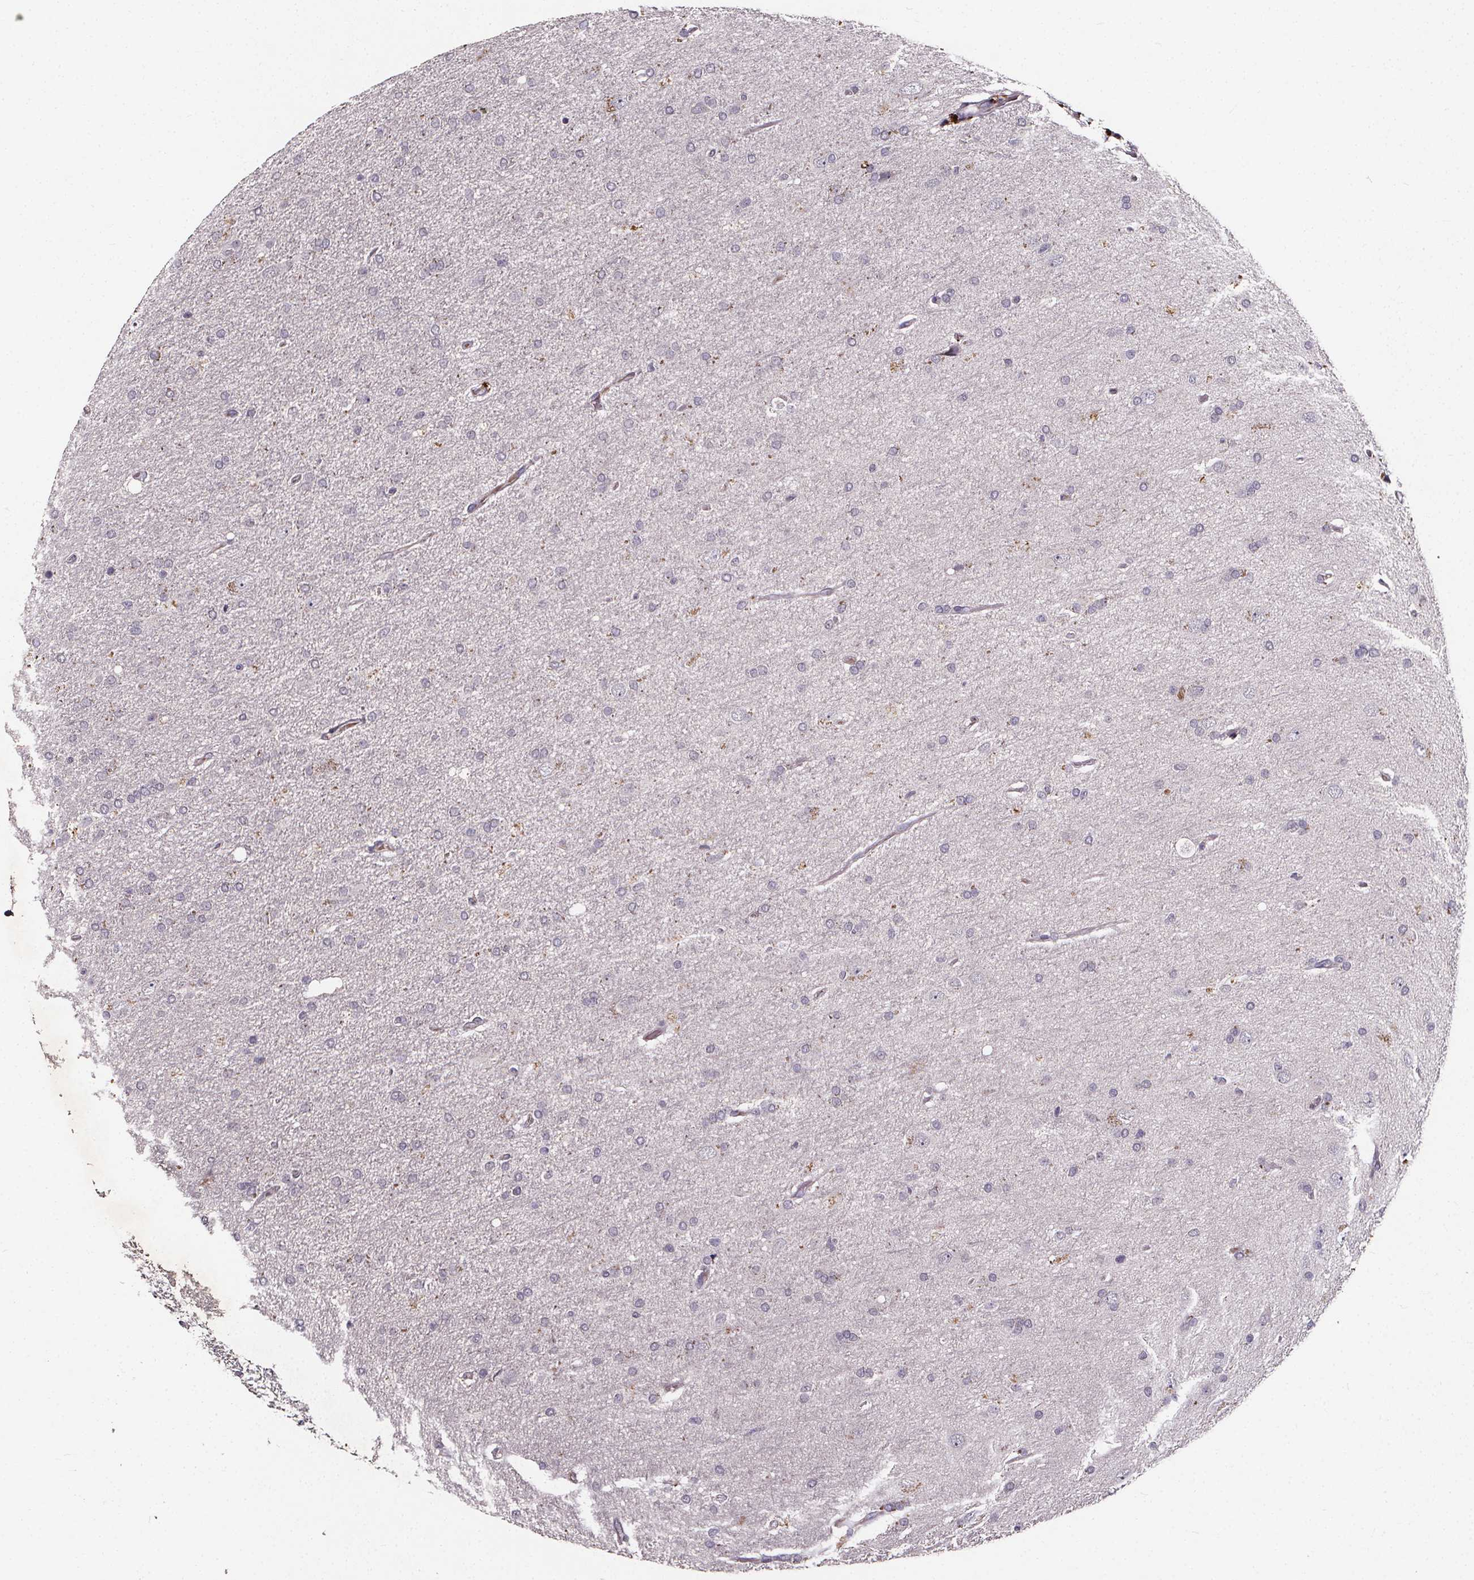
{"staining": {"intensity": "negative", "quantity": "none", "location": "none"}, "tissue": "glioma", "cell_type": "Tumor cells", "image_type": "cancer", "snomed": [{"axis": "morphology", "description": "Glioma, malignant, High grade"}, {"axis": "topography", "description": "Cerebral cortex"}], "caption": "This is an IHC histopathology image of glioma. There is no staining in tumor cells.", "gene": "SPAG8", "patient": {"sex": "male", "age": 70}}